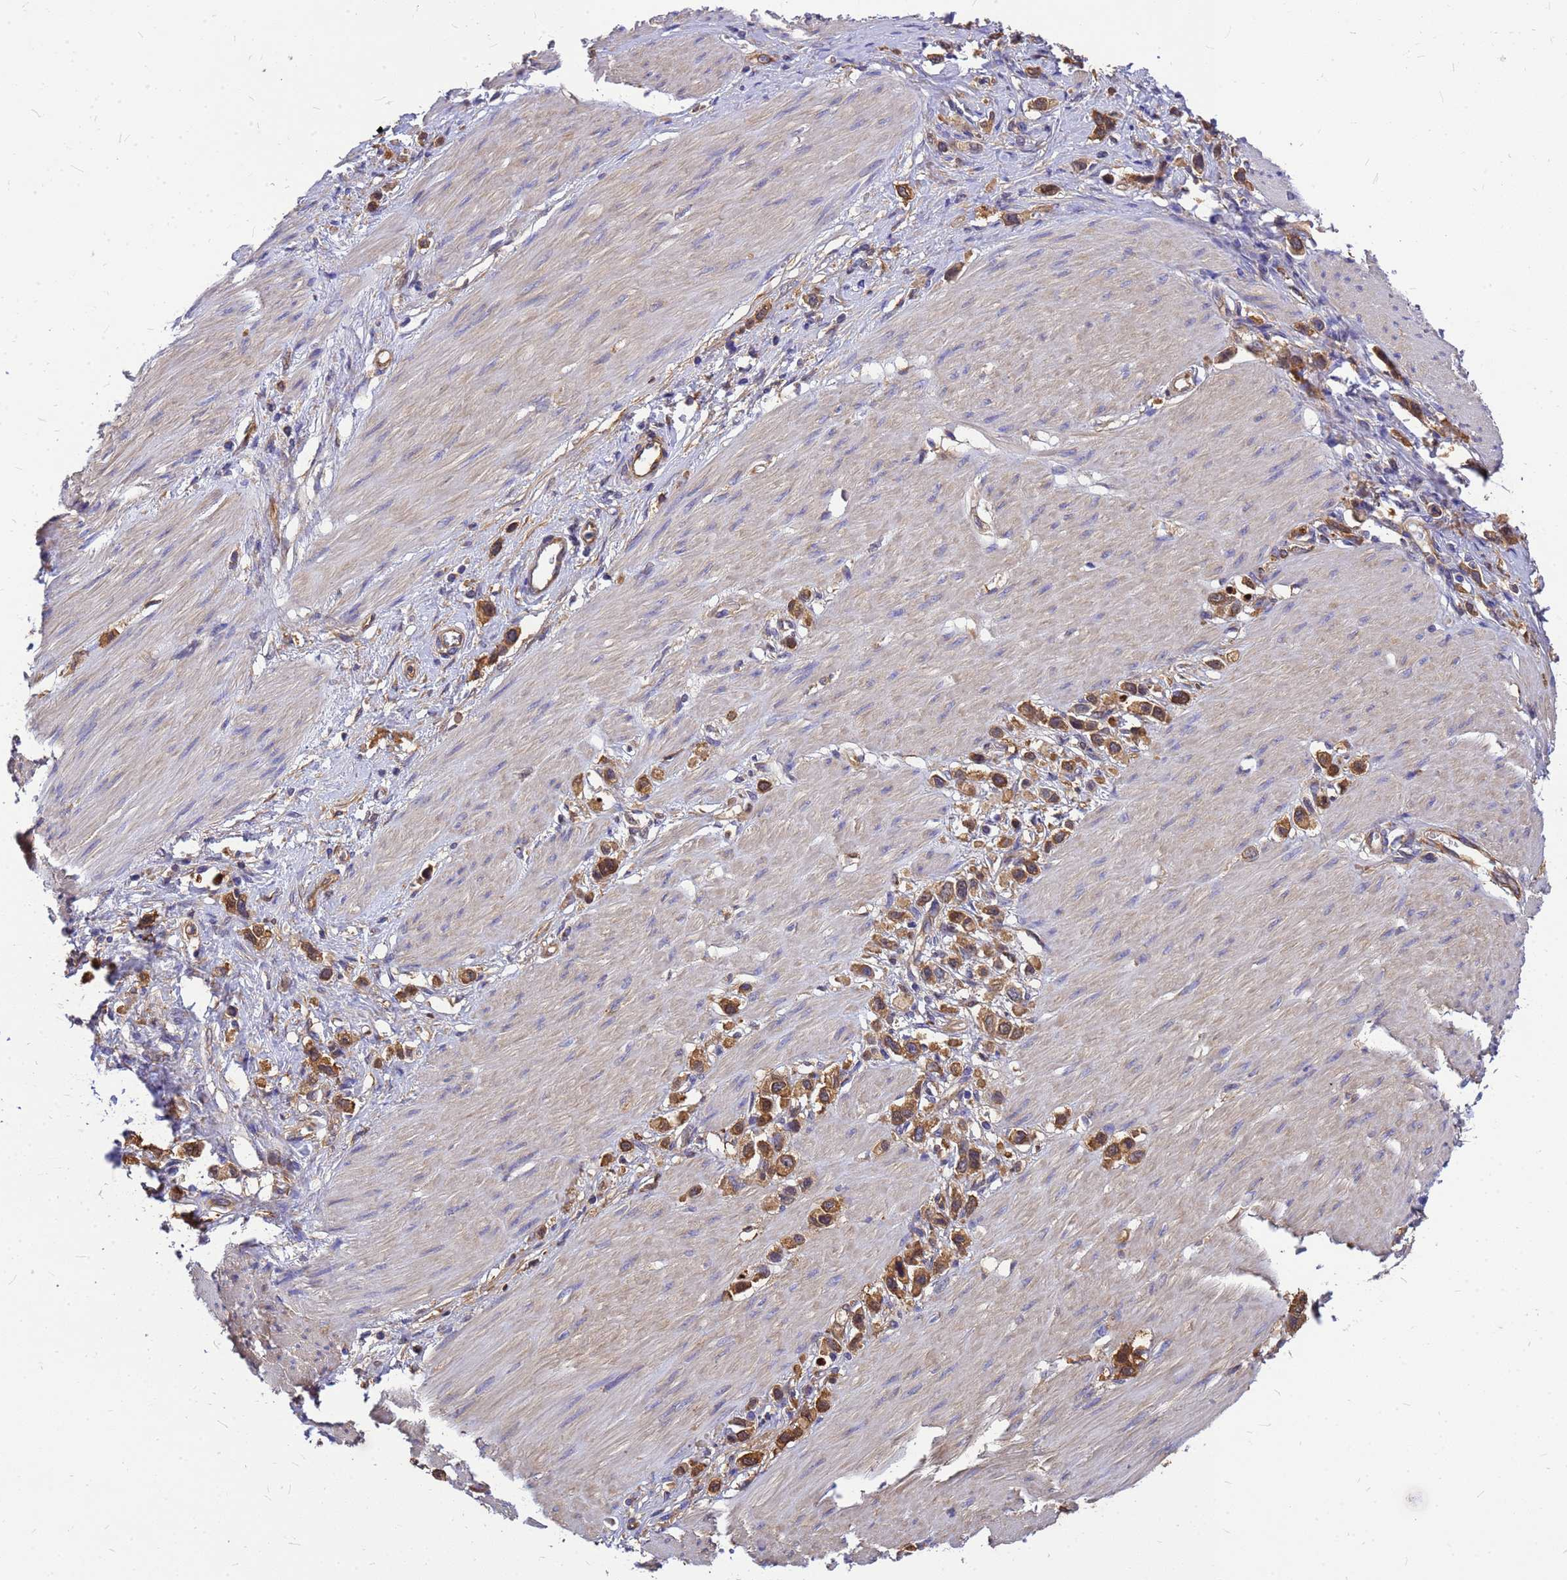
{"staining": {"intensity": "moderate", "quantity": ">75%", "location": "cytoplasmic/membranous"}, "tissue": "stomach cancer", "cell_type": "Tumor cells", "image_type": "cancer", "snomed": [{"axis": "morphology", "description": "Normal tissue, NOS"}, {"axis": "morphology", "description": "Adenocarcinoma, NOS"}, {"axis": "topography", "description": "Stomach, upper"}, {"axis": "topography", "description": "Stomach"}], "caption": "Immunohistochemistry (IHC) micrograph of adenocarcinoma (stomach) stained for a protein (brown), which exhibits medium levels of moderate cytoplasmic/membranous positivity in about >75% of tumor cells.", "gene": "GID4", "patient": {"sex": "female", "age": 65}}